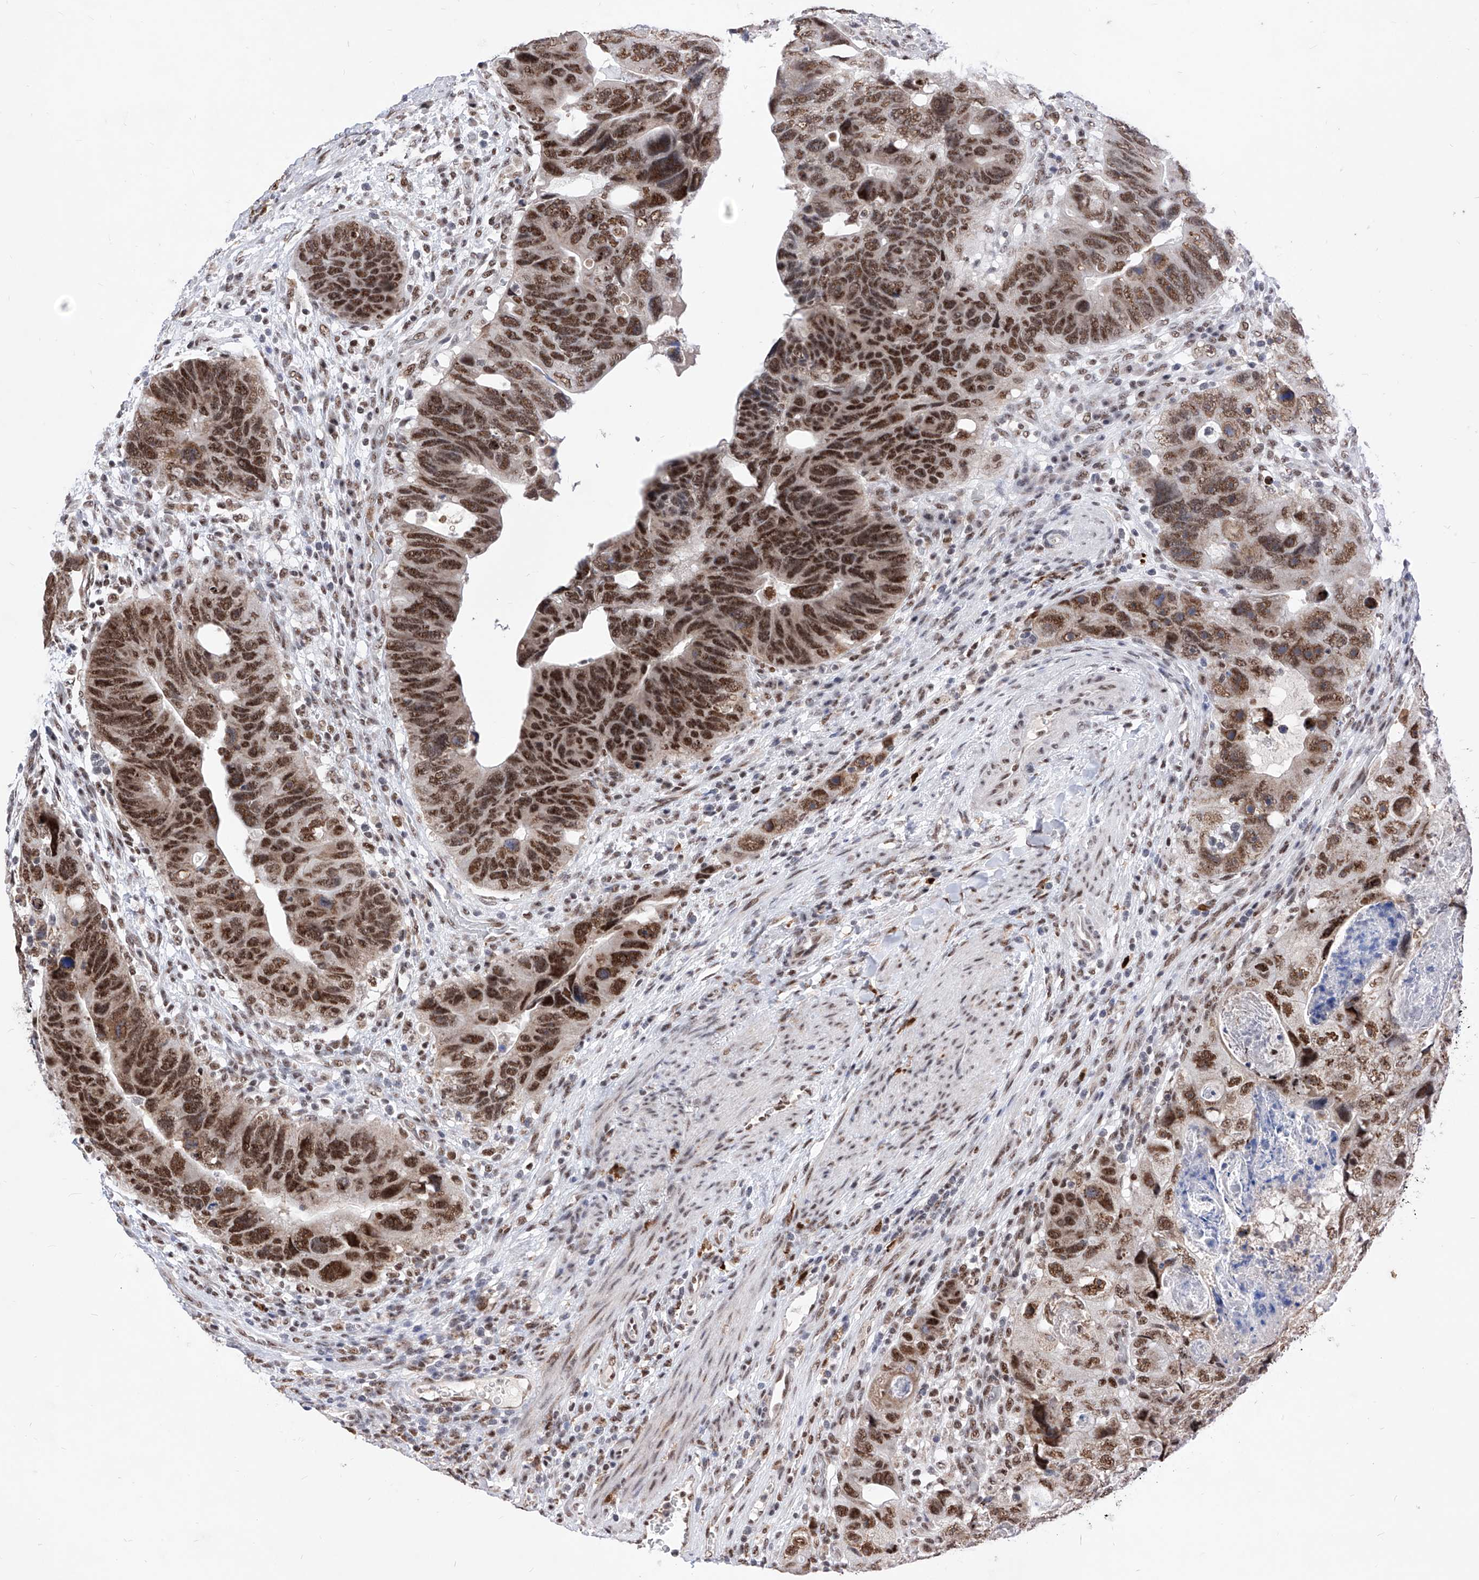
{"staining": {"intensity": "strong", "quantity": ">75%", "location": "nuclear"}, "tissue": "colorectal cancer", "cell_type": "Tumor cells", "image_type": "cancer", "snomed": [{"axis": "morphology", "description": "Adenocarcinoma, NOS"}, {"axis": "topography", "description": "Rectum"}], "caption": "Protein staining exhibits strong nuclear positivity in about >75% of tumor cells in colorectal cancer.", "gene": "PHF5A", "patient": {"sex": "male", "age": 59}}